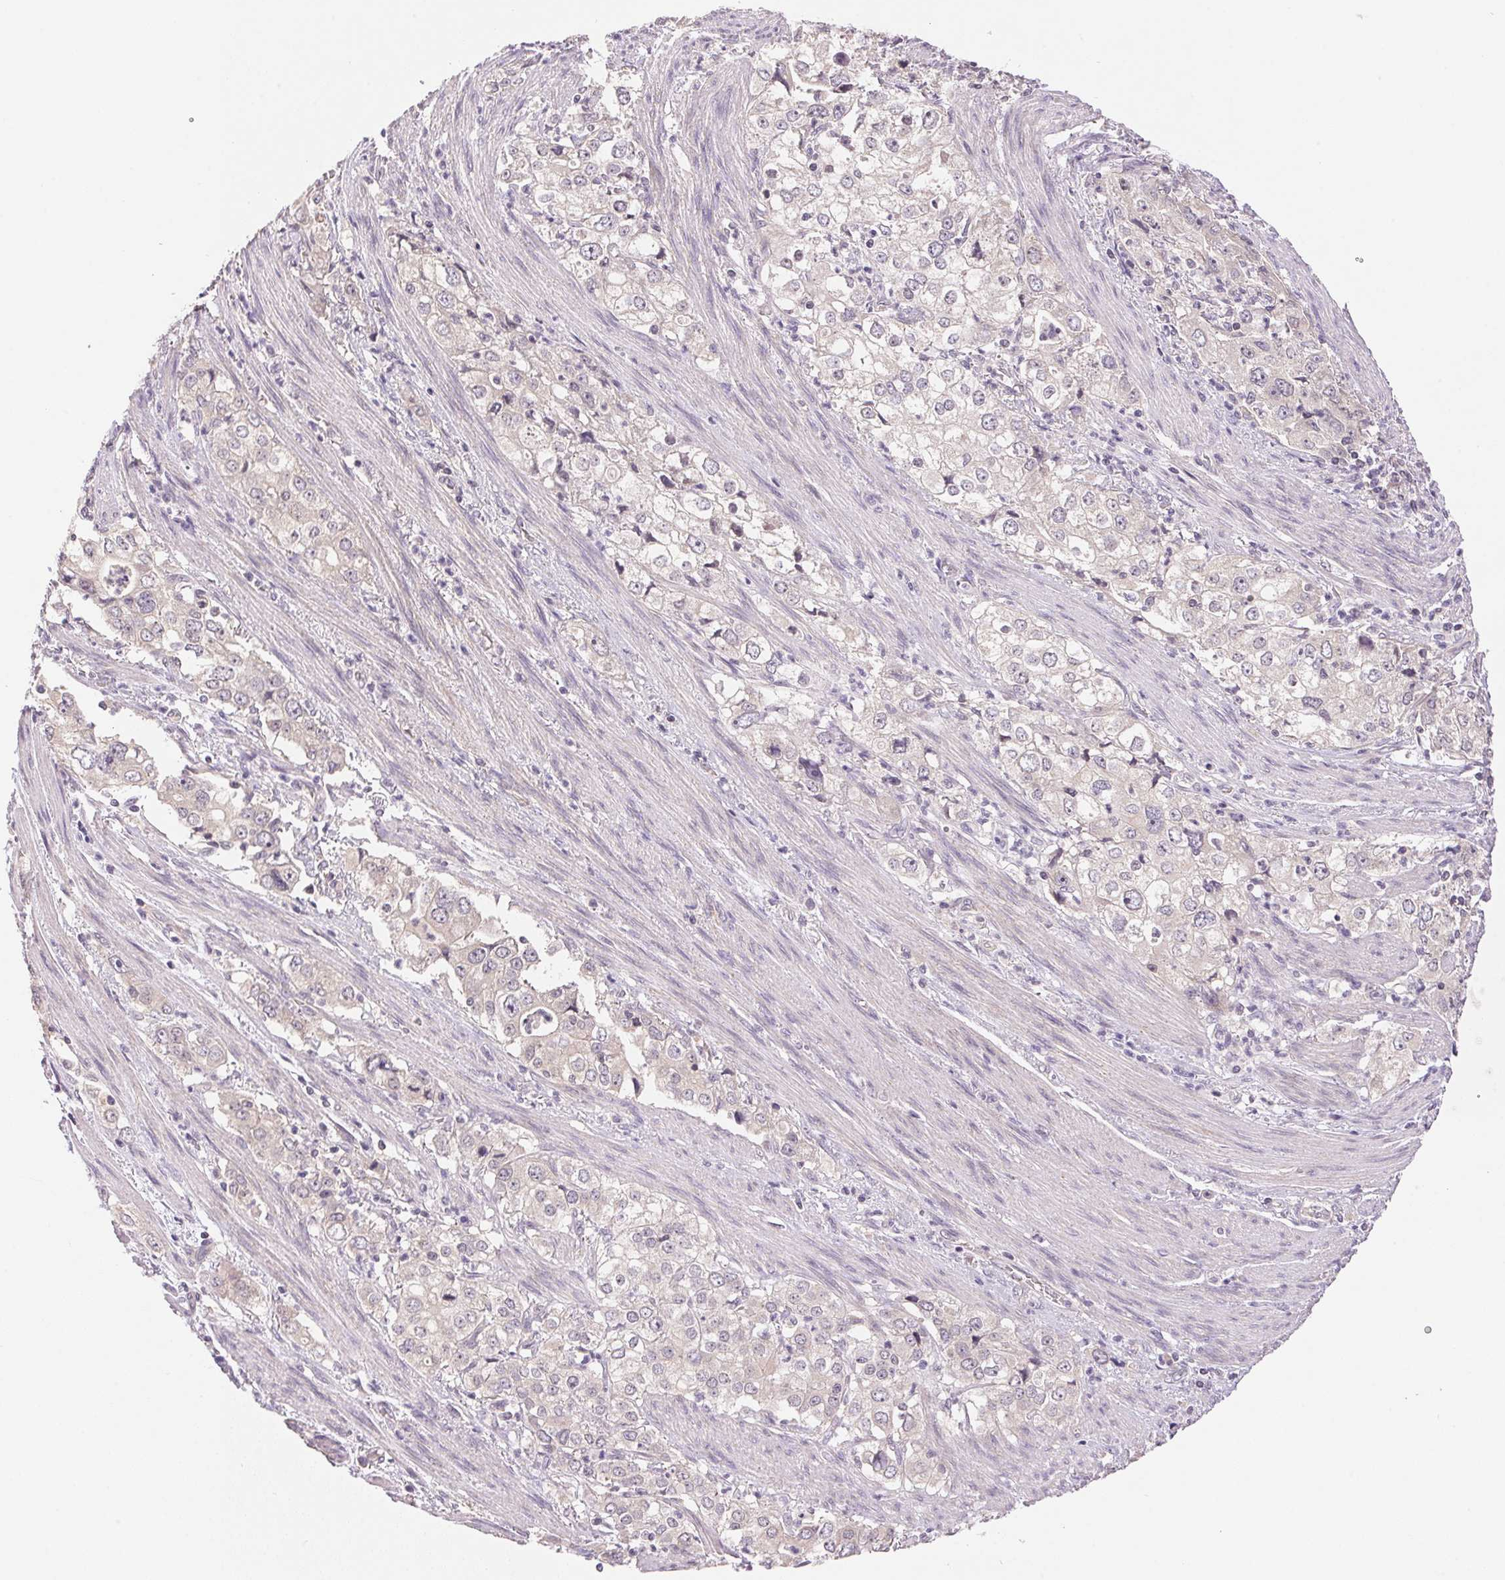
{"staining": {"intensity": "negative", "quantity": "none", "location": "none"}, "tissue": "stomach cancer", "cell_type": "Tumor cells", "image_type": "cancer", "snomed": [{"axis": "morphology", "description": "Adenocarcinoma, NOS"}, {"axis": "topography", "description": "Stomach, upper"}], "caption": "DAB immunohistochemical staining of human stomach adenocarcinoma displays no significant positivity in tumor cells.", "gene": "BNIP5", "patient": {"sex": "male", "age": 75}}